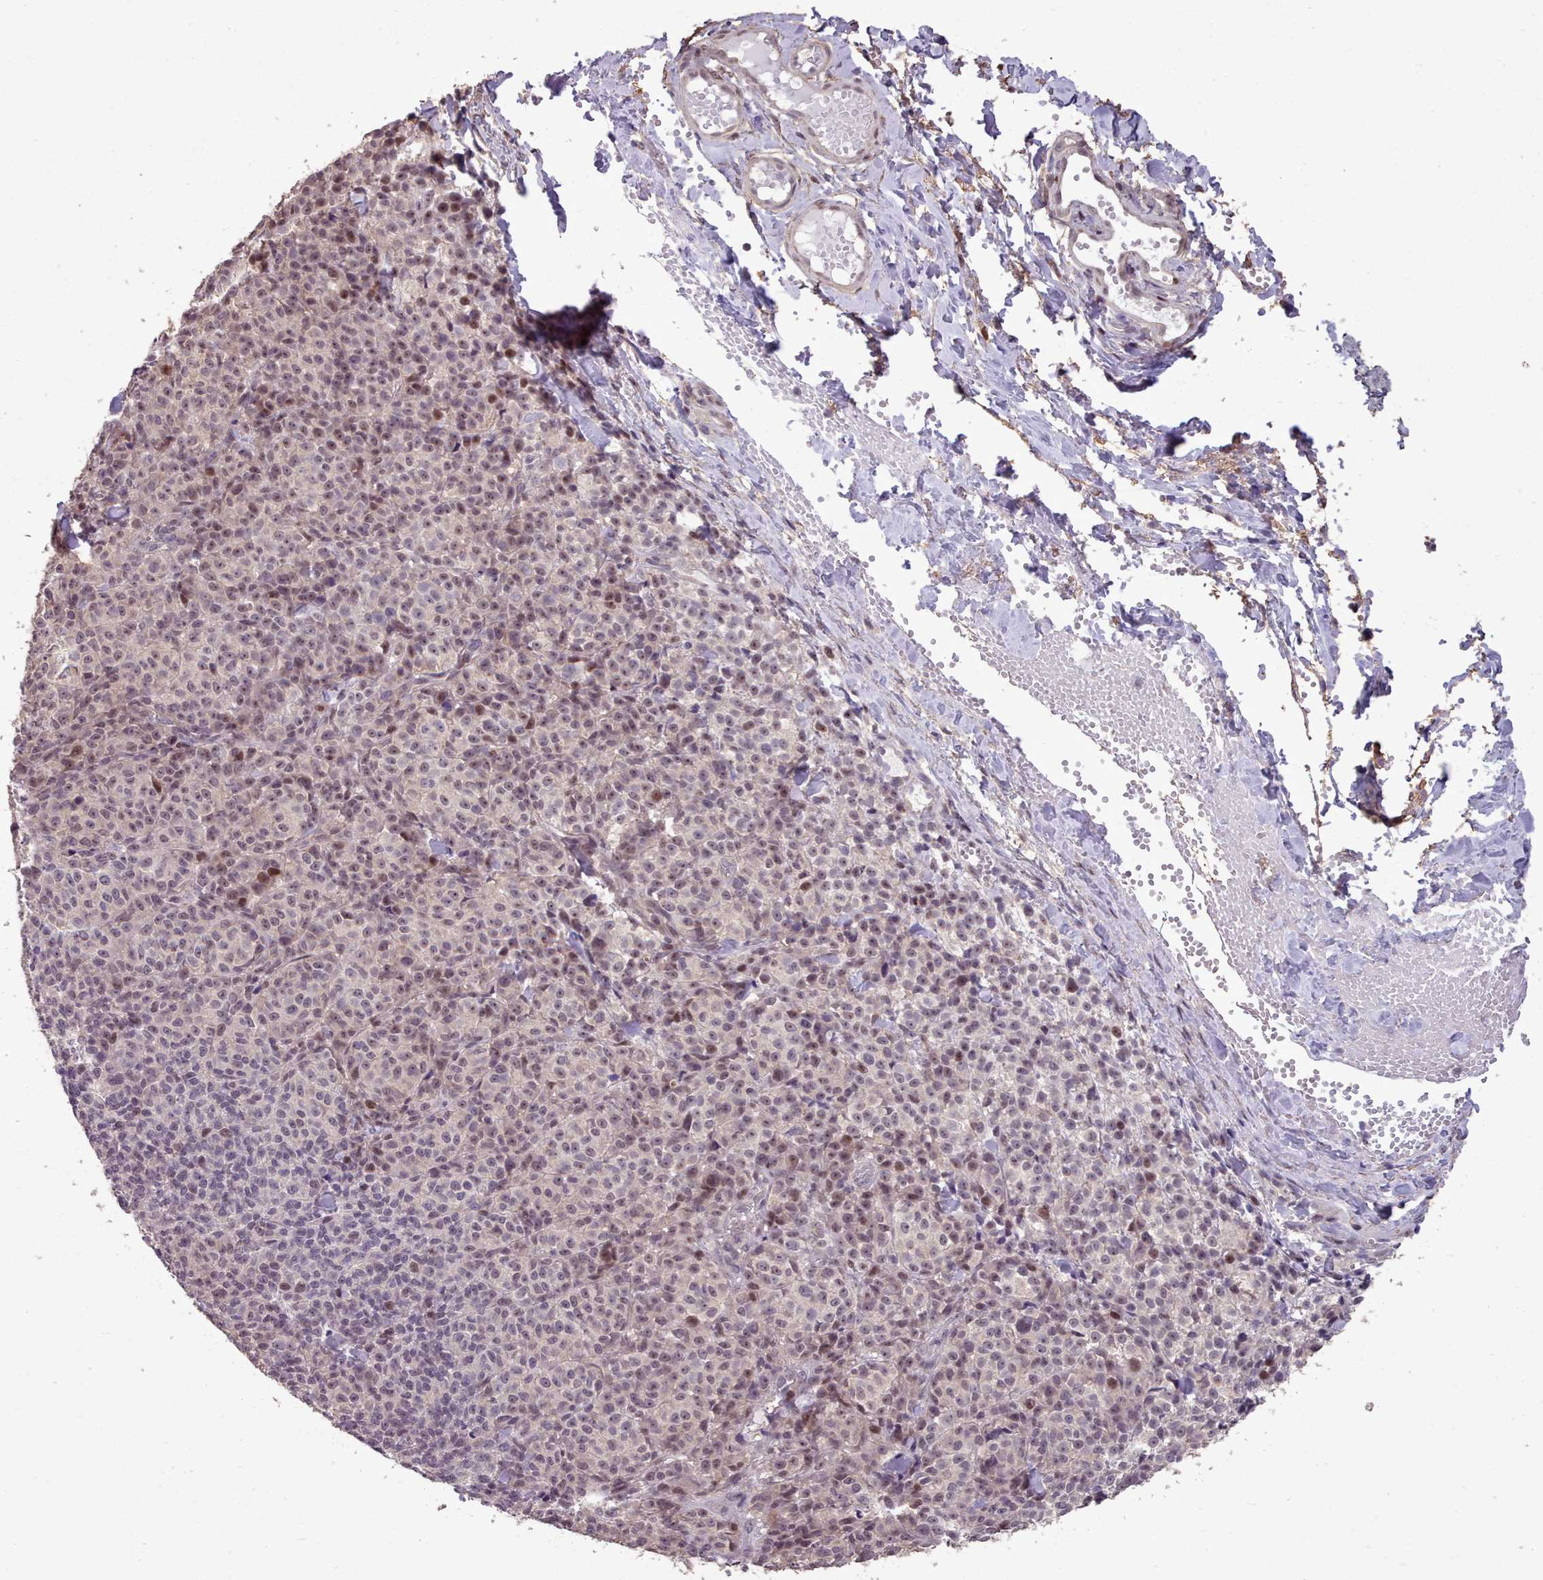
{"staining": {"intensity": "weak", "quantity": "25%-75%", "location": "nuclear"}, "tissue": "melanoma", "cell_type": "Tumor cells", "image_type": "cancer", "snomed": [{"axis": "morphology", "description": "Normal tissue, NOS"}, {"axis": "morphology", "description": "Malignant melanoma, NOS"}, {"axis": "topography", "description": "Skin"}], "caption": "Tumor cells display low levels of weak nuclear staining in about 25%-75% of cells in malignant melanoma.", "gene": "ENSA", "patient": {"sex": "female", "age": 34}}